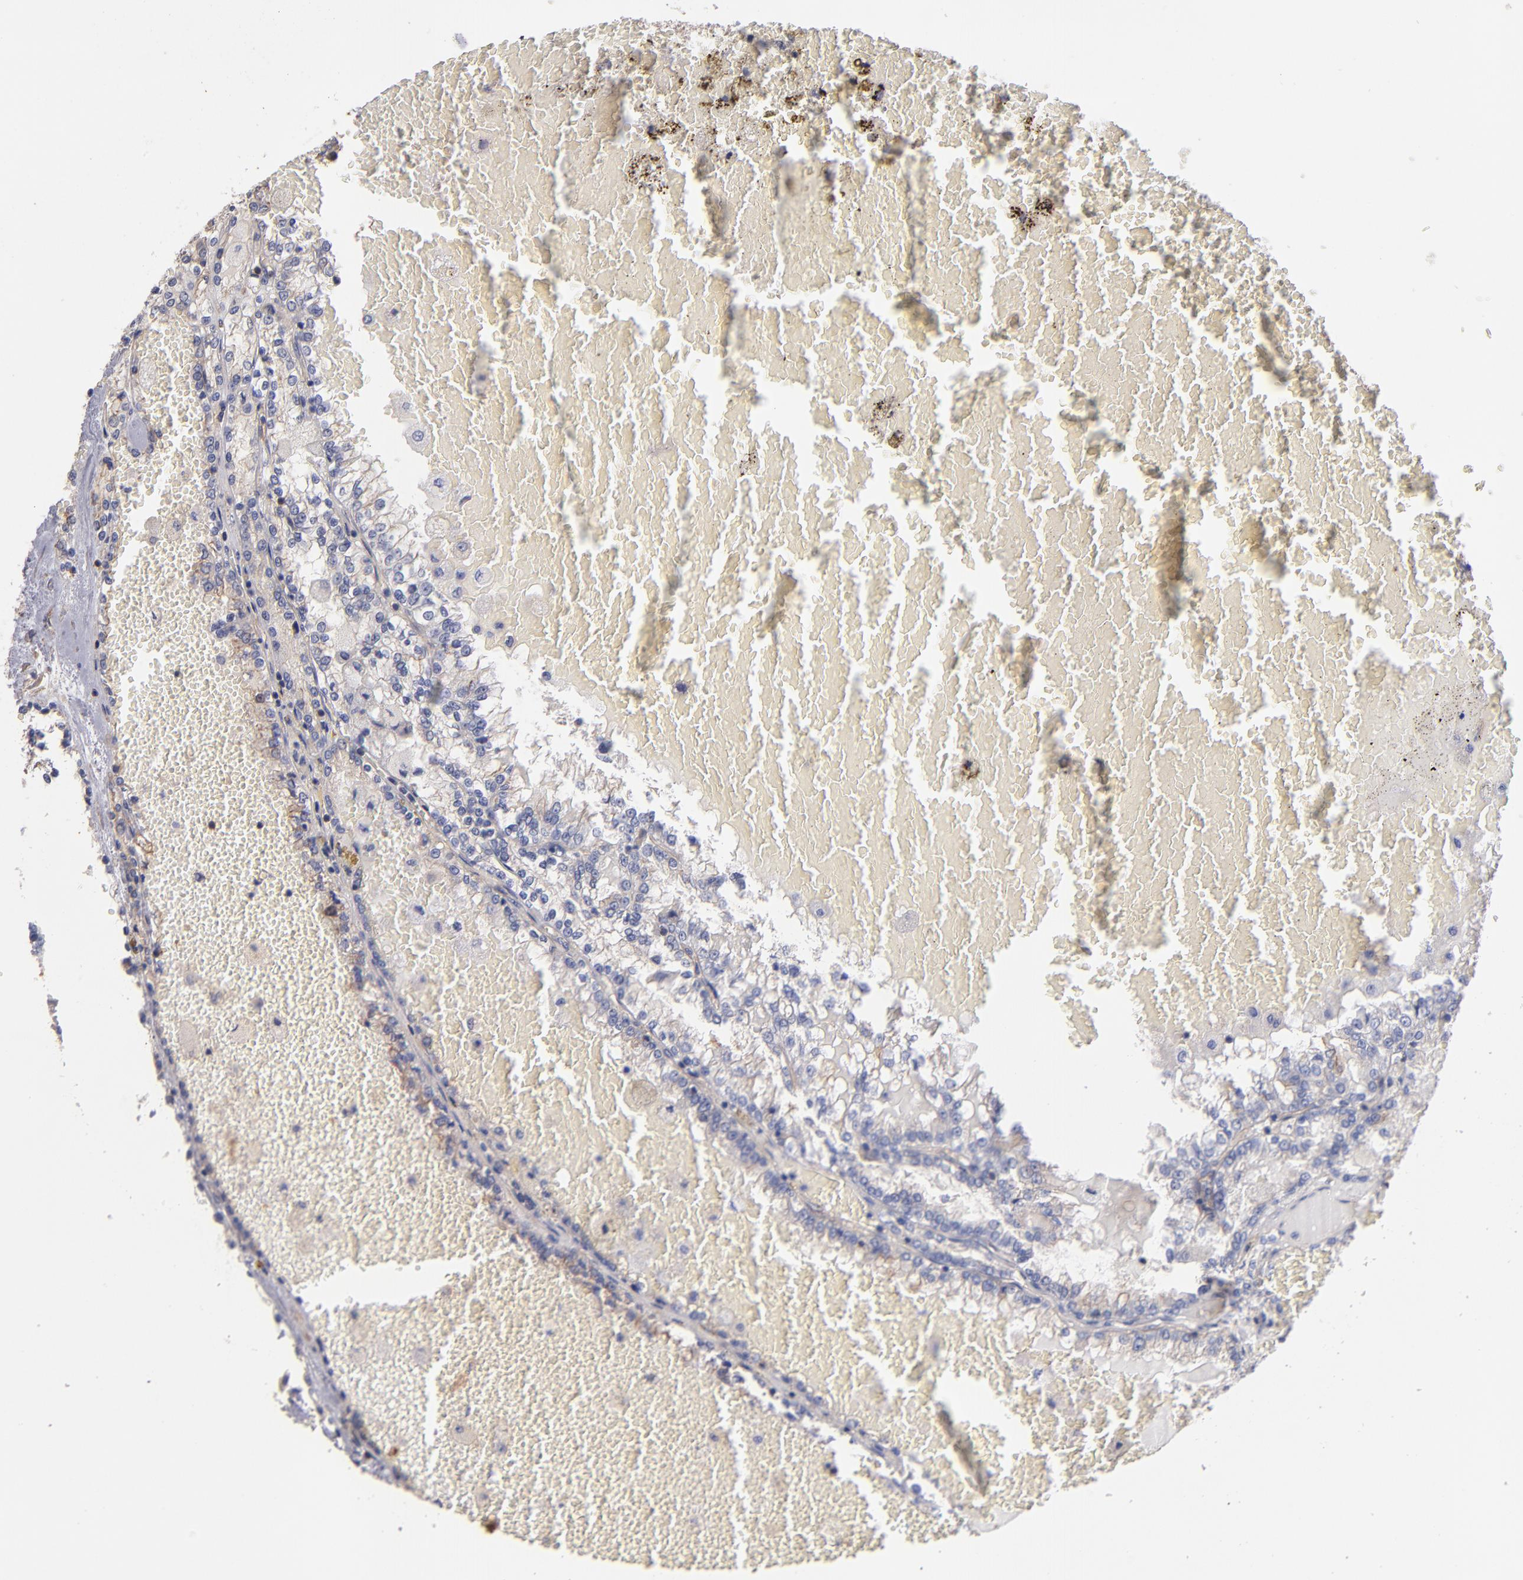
{"staining": {"intensity": "moderate", "quantity": "25%-75%", "location": "cytoplasmic/membranous"}, "tissue": "renal cancer", "cell_type": "Tumor cells", "image_type": "cancer", "snomed": [{"axis": "morphology", "description": "Adenocarcinoma, NOS"}, {"axis": "topography", "description": "Kidney"}], "caption": "About 25%-75% of tumor cells in human renal cancer (adenocarcinoma) reveal moderate cytoplasmic/membranous protein expression as visualized by brown immunohistochemical staining.", "gene": "ESYT2", "patient": {"sex": "female", "age": 56}}